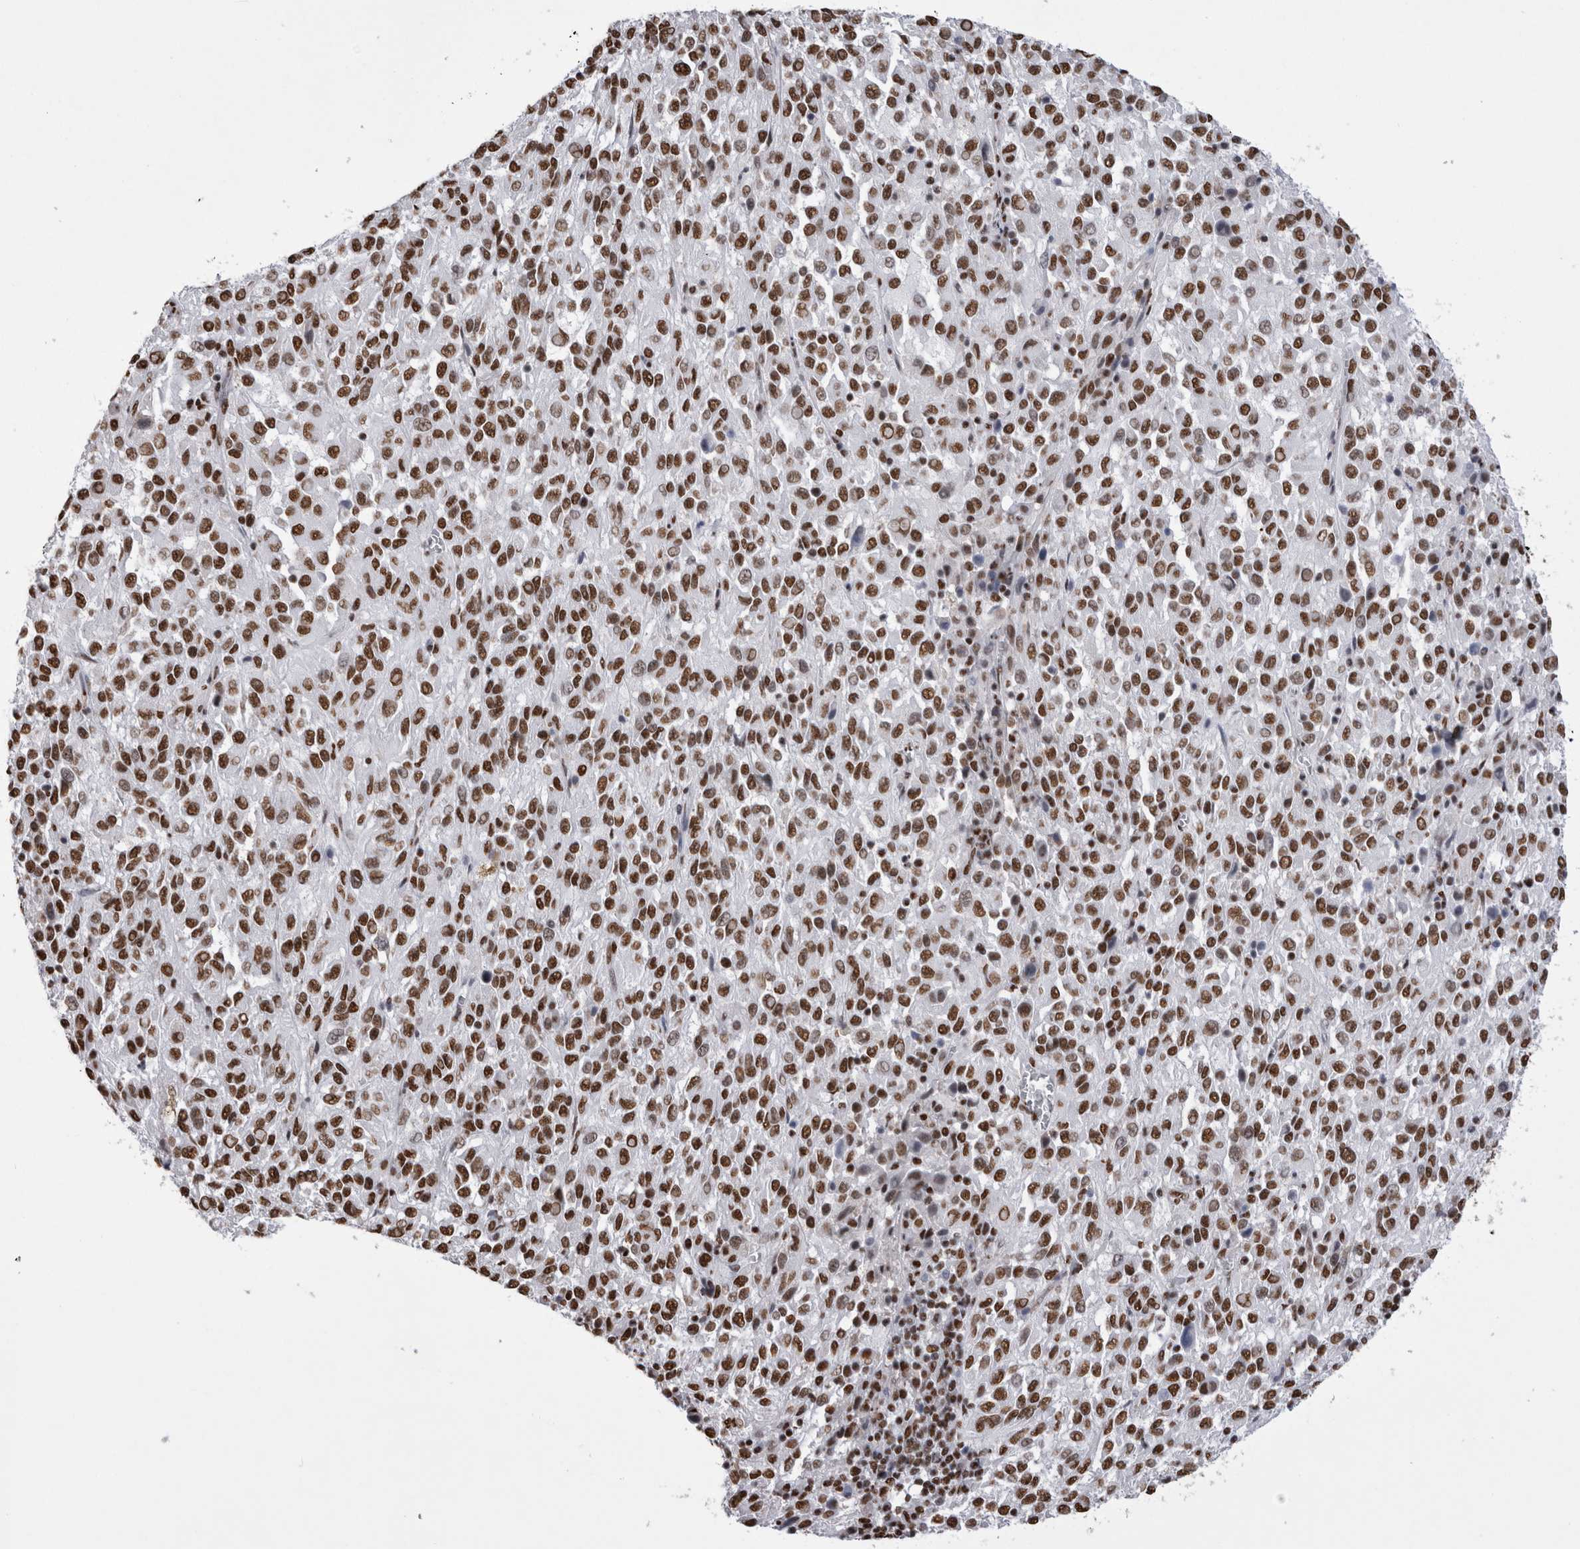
{"staining": {"intensity": "strong", "quantity": ">75%", "location": "nuclear"}, "tissue": "melanoma", "cell_type": "Tumor cells", "image_type": "cancer", "snomed": [{"axis": "morphology", "description": "Malignant melanoma, Metastatic site"}, {"axis": "topography", "description": "Lung"}], "caption": "This is an image of immunohistochemistry staining of melanoma, which shows strong expression in the nuclear of tumor cells.", "gene": "ALPK3", "patient": {"sex": "male", "age": 64}}